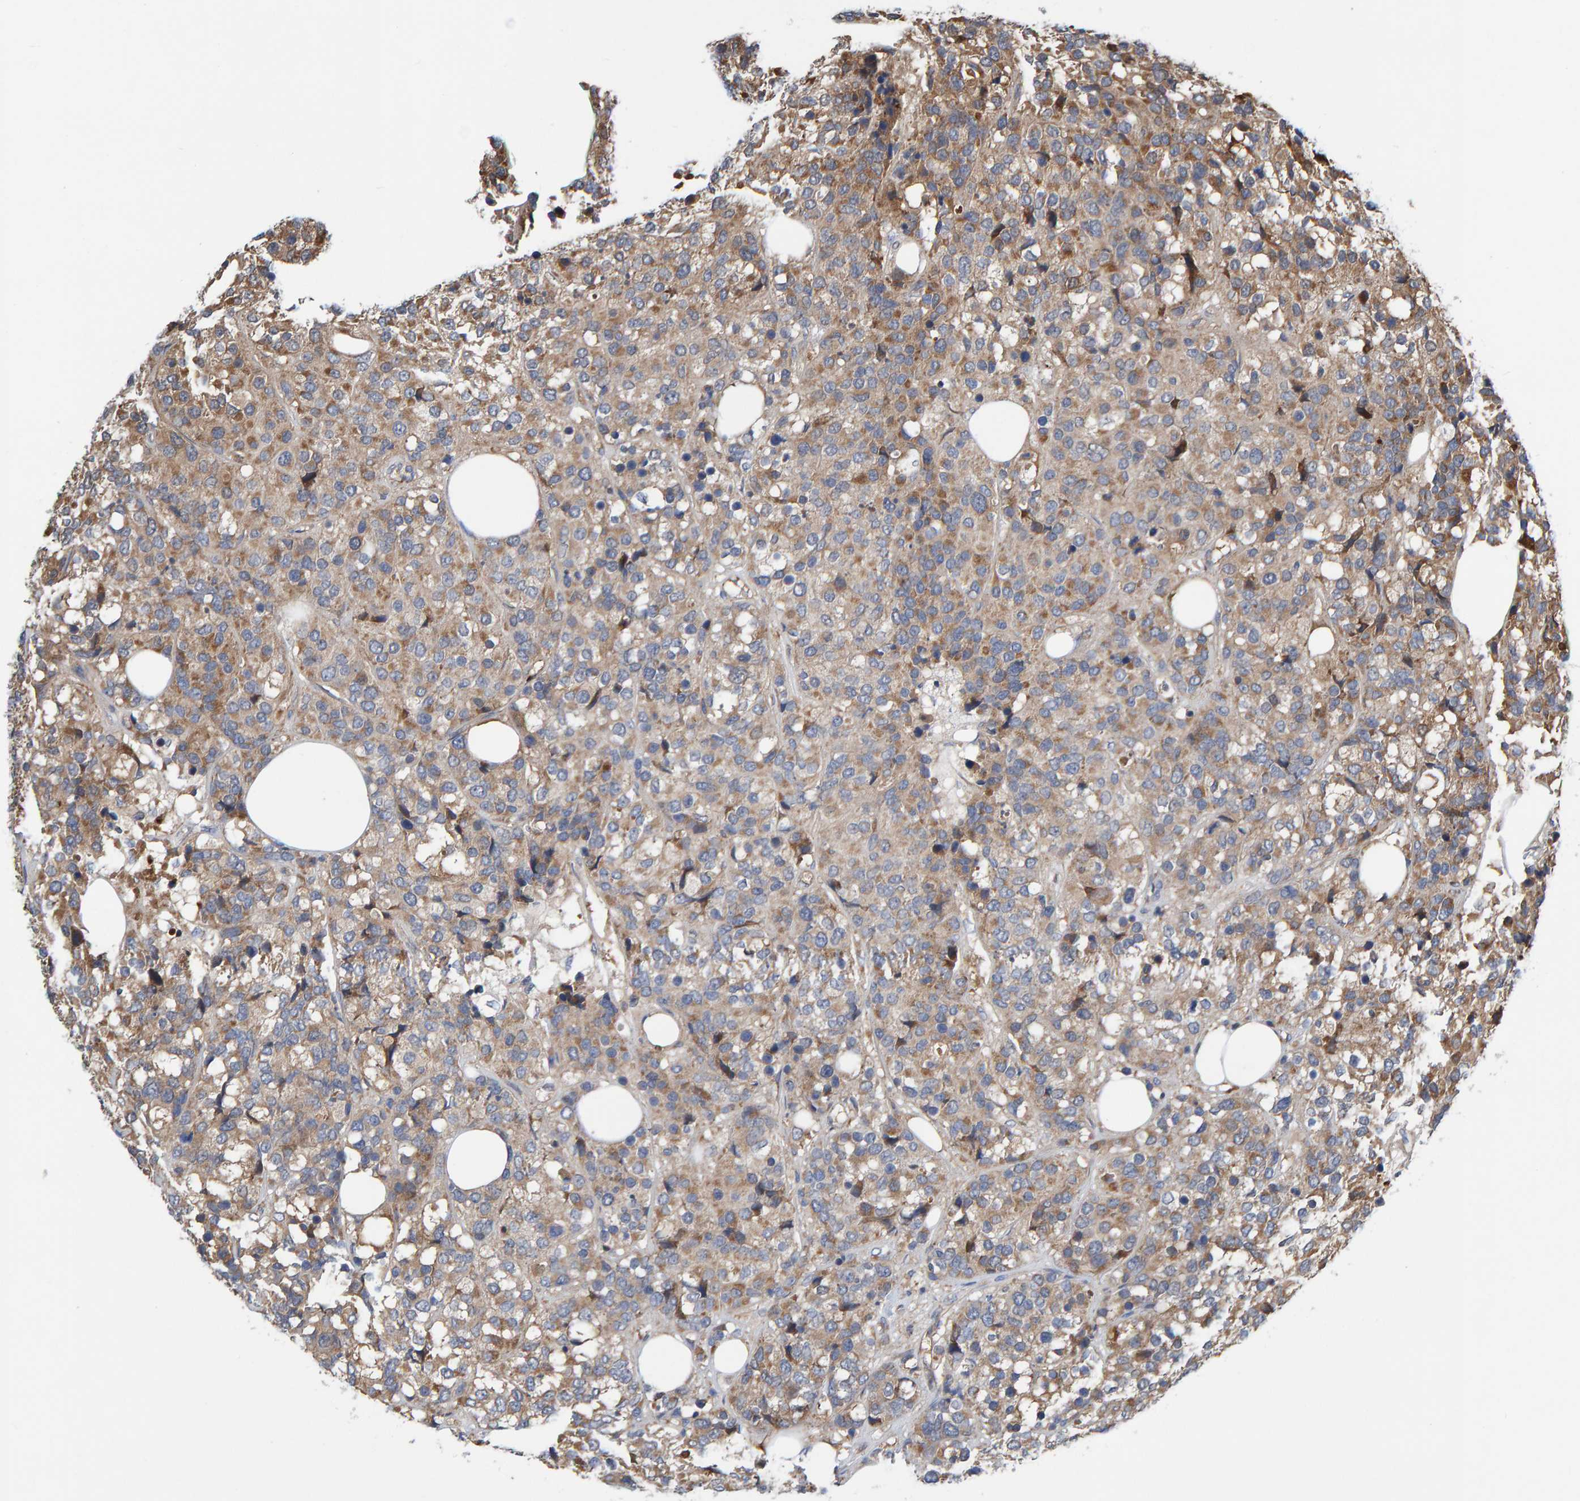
{"staining": {"intensity": "moderate", "quantity": "25%-75%", "location": "cytoplasmic/membranous"}, "tissue": "breast cancer", "cell_type": "Tumor cells", "image_type": "cancer", "snomed": [{"axis": "morphology", "description": "Lobular carcinoma"}, {"axis": "topography", "description": "Breast"}], "caption": "Lobular carcinoma (breast) stained with a brown dye demonstrates moderate cytoplasmic/membranous positive expression in about 25%-75% of tumor cells.", "gene": "KIAA0753", "patient": {"sex": "female", "age": 59}}